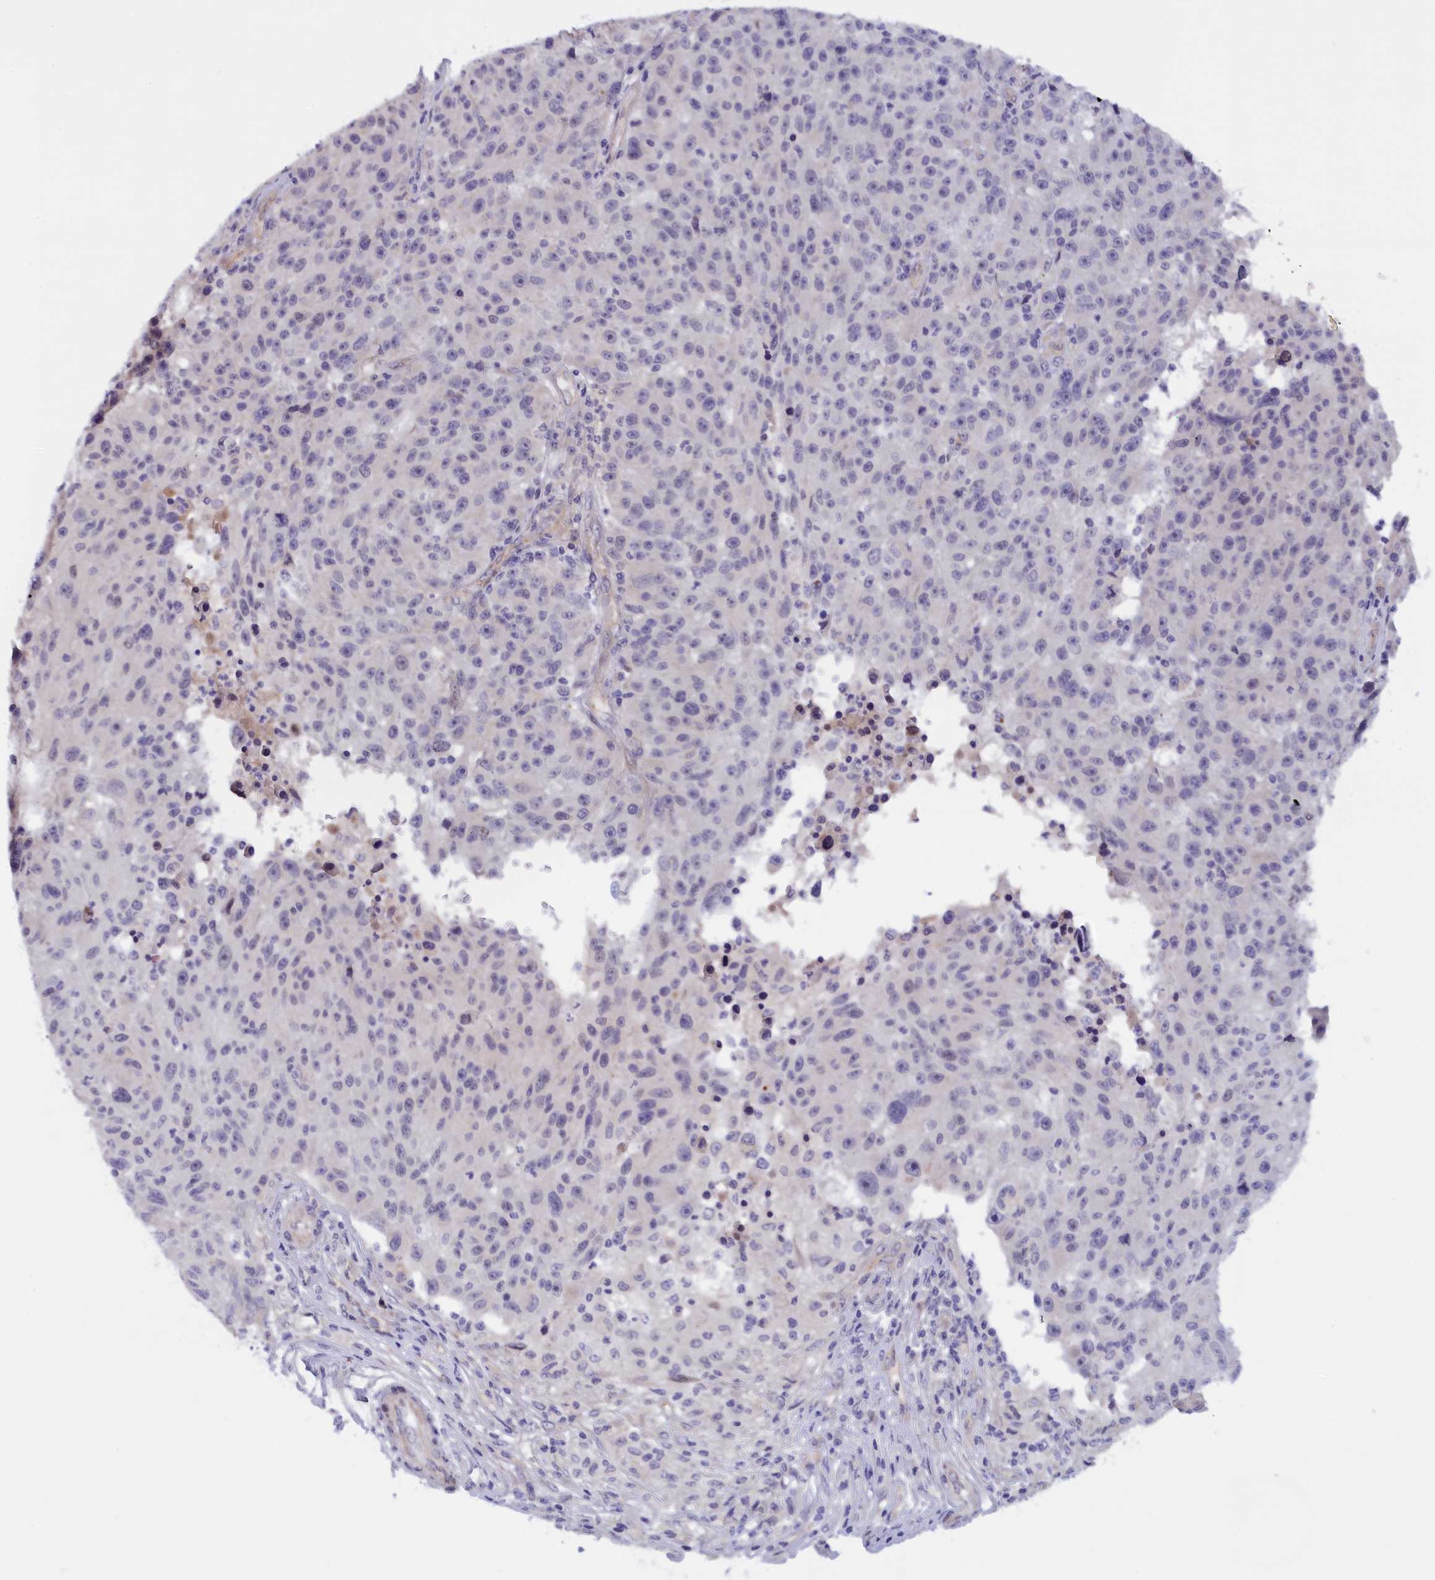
{"staining": {"intensity": "negative", "quantity": "none", "location": "none"}, "tissue": "melanoma", "cell_type": "Tumor cells", "image_type": "cancer", "snomed": [{"axis": "morphology", "description": "Malignant melanoma, NOS"}, {"axis": "topography", "description": "Skin"}], "caption": "Immunohistochemistry (IHC) of melanoma reveals no staining in tumor cells.", "gene": "IGFALS", "patient": {"sex": "male", "age": 53}}